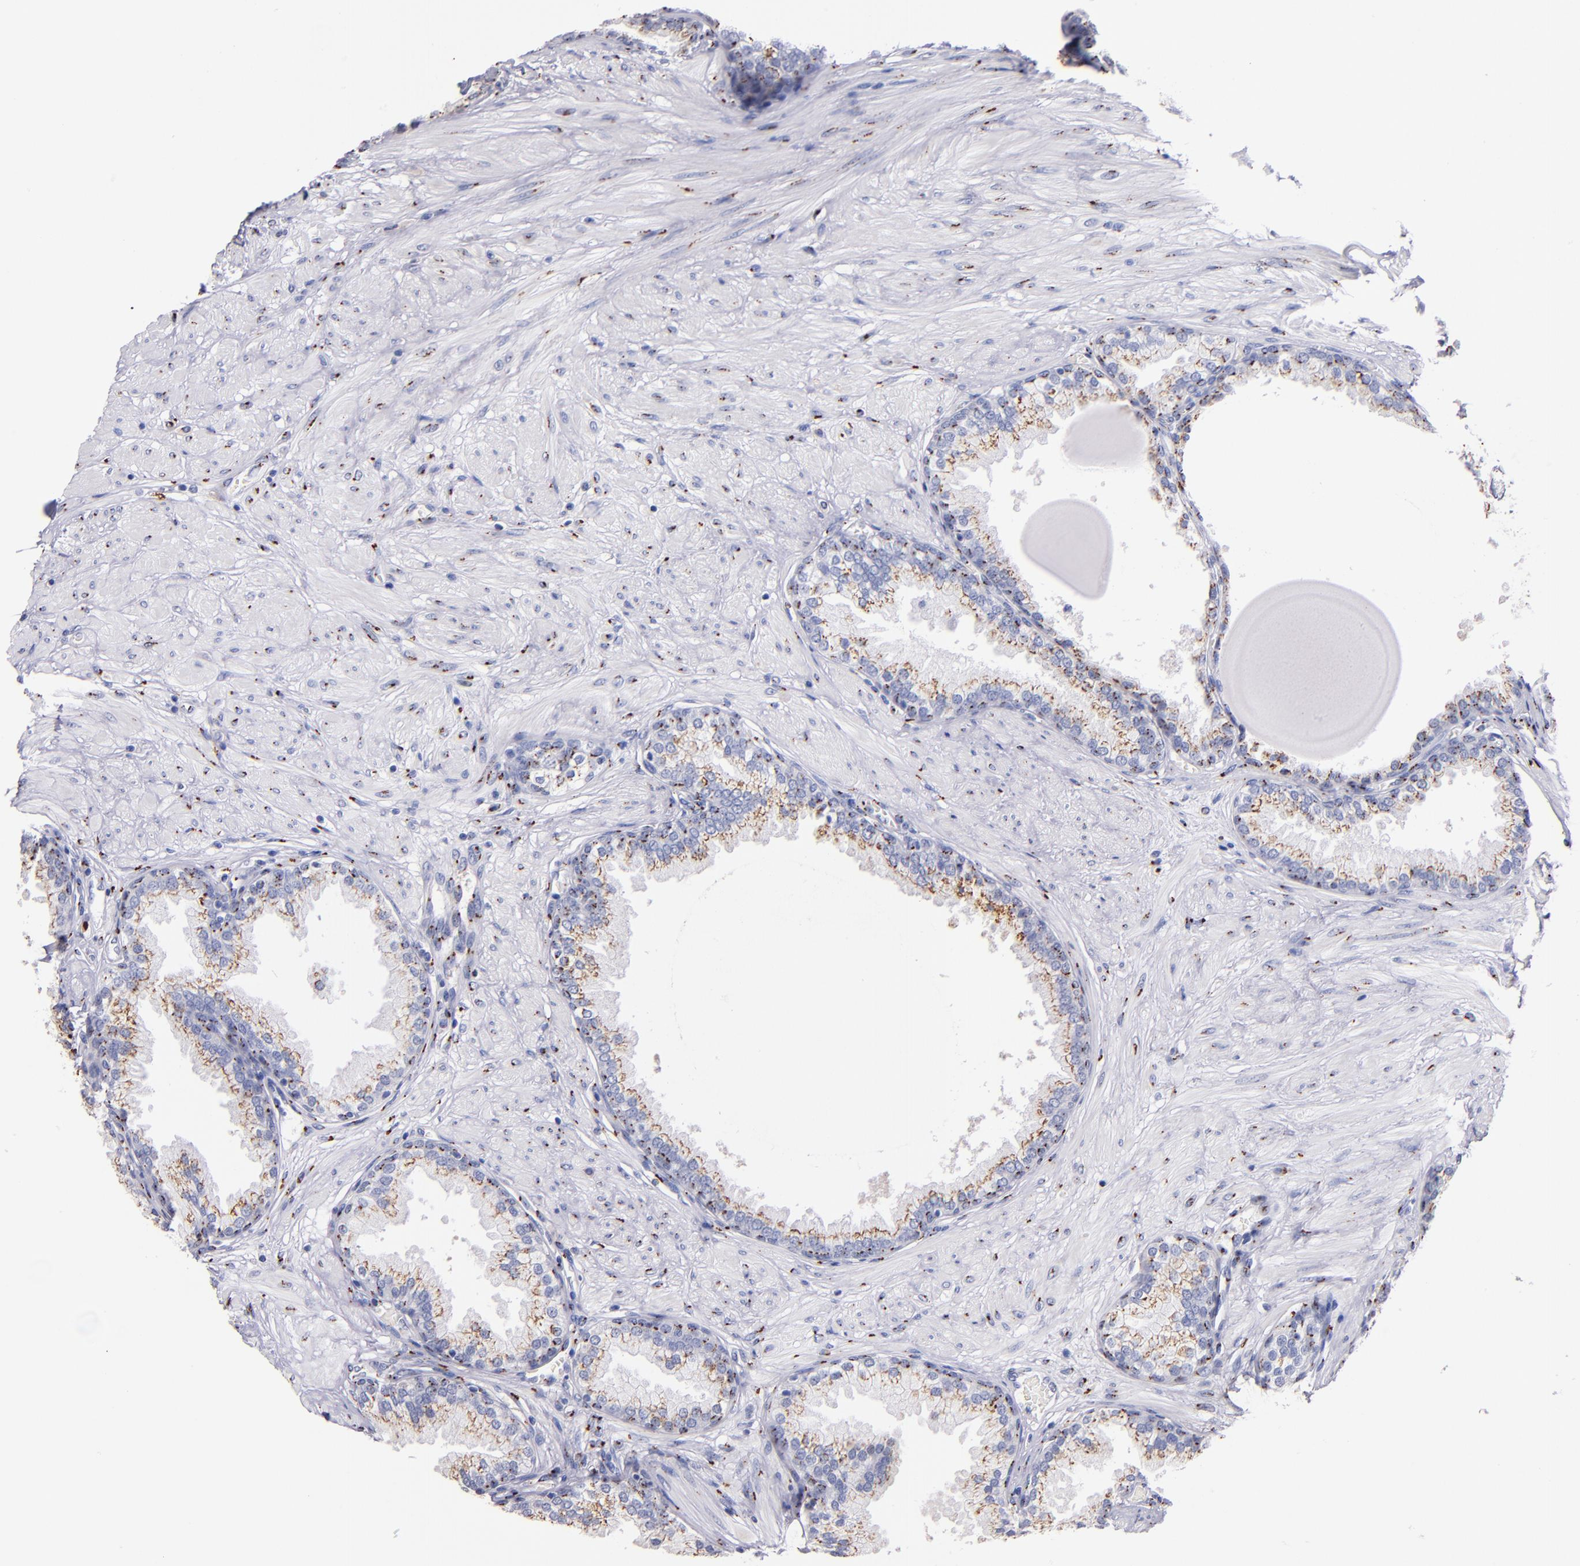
{"staining": {"intensity": "moderate", "quantity": ">75%", "location": "cytoplasmic/membranous"}, "tissue": "prostate", "cell_type": "Glandular cells", "image_type": "normal", "snomed": [{"axis": "morphology", "description": "Normal tissue, NOS"}, {"axis": "topography", "description": "Prostate"}], "caption": "Immunohistochemical staining of benign prostate shows >75% levels of moderate cytoplasmic/membranous protein positivity in approximately >75% of glandular cells. (DAB IHC with brightfield microscopy, high magnification).", "gene": "GOLIM4", "patient": {"sex": "male", "age": 51}}